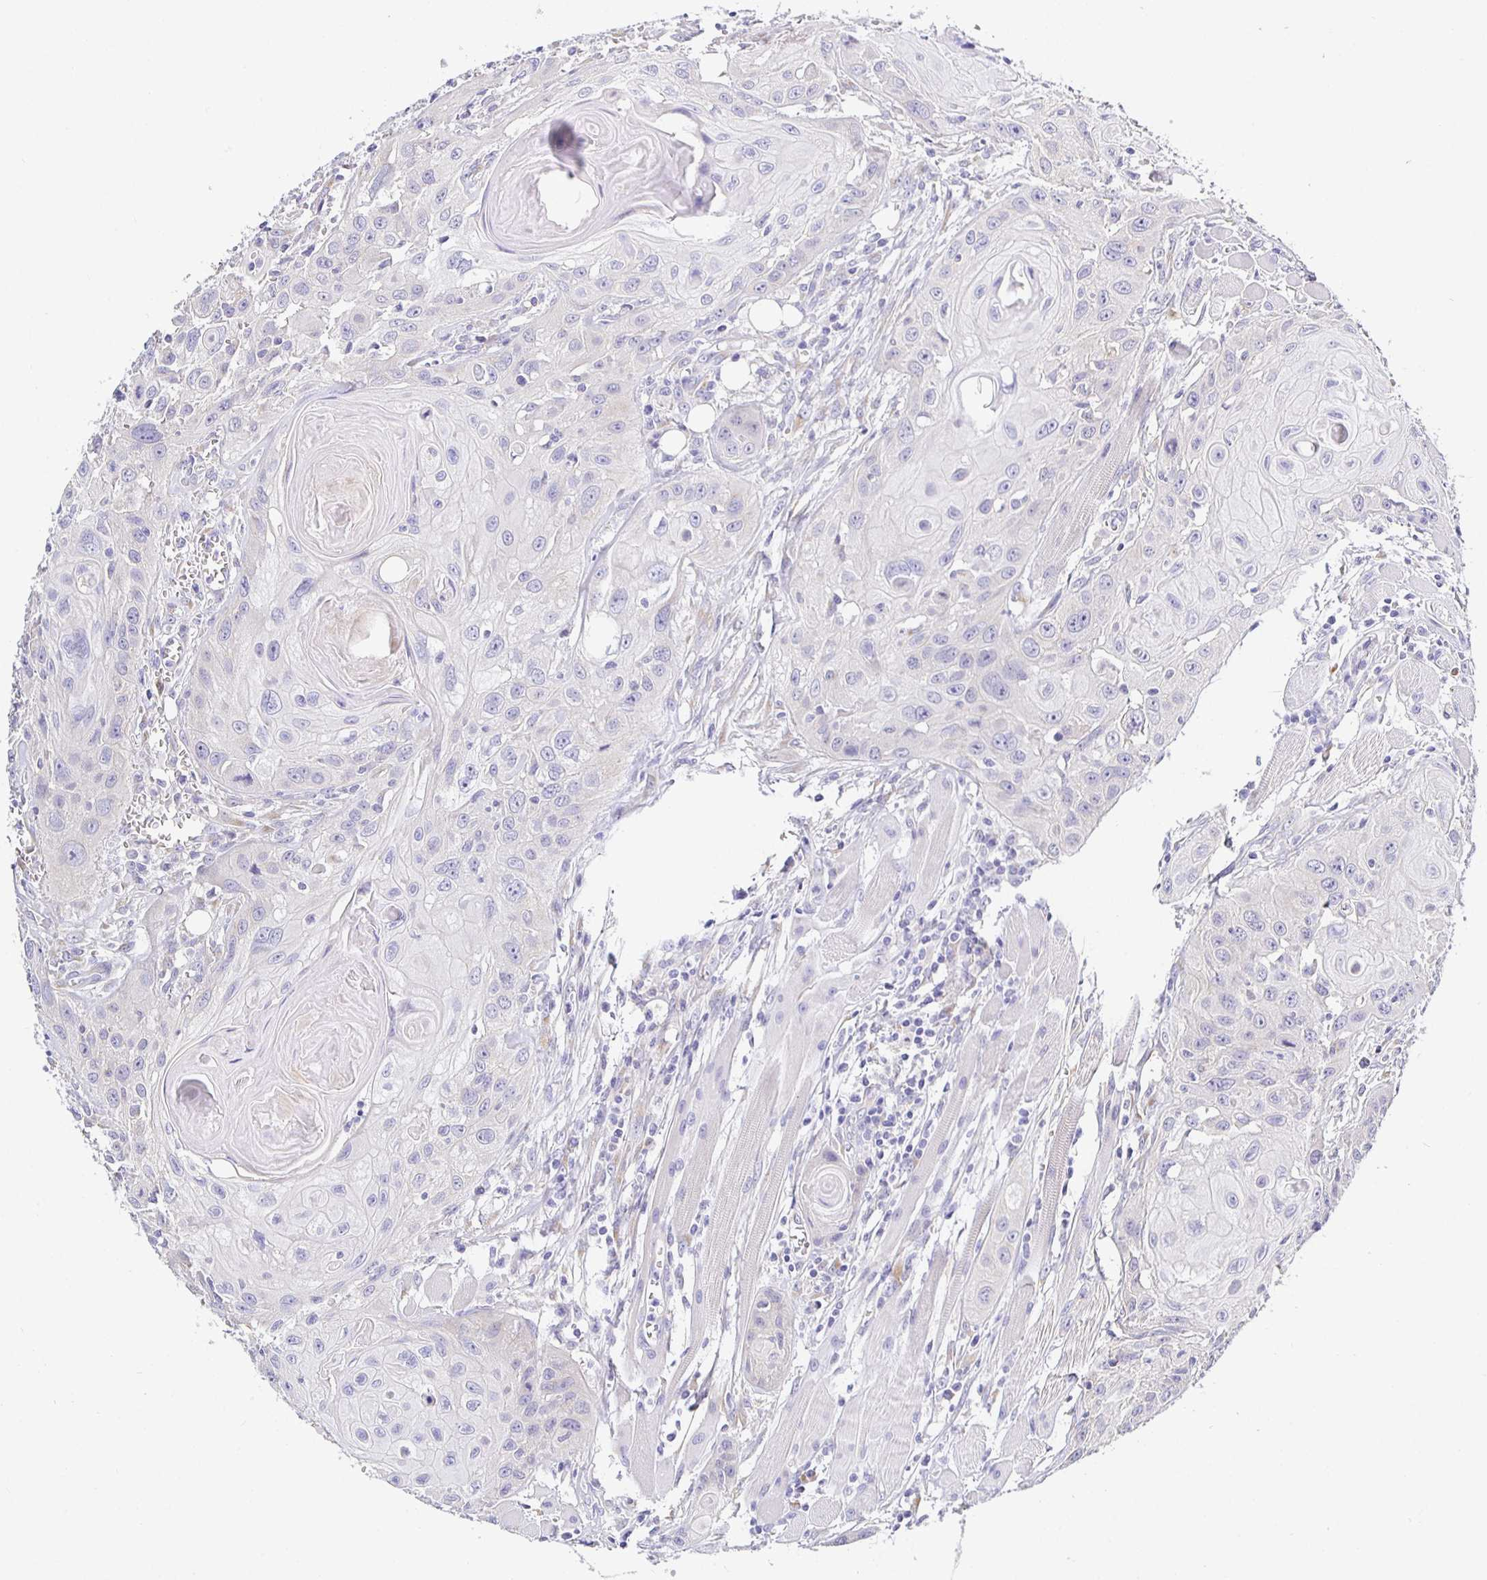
{"staining": {"intensity": "negative", "quantity": "none", "location": "none"}, "tissue": "head and neck cancer", "cell_type": "Tumor cells", "image_type": "cancer", "snomed": [{"axis": "morphology", "description": "Squamous cell carcinoma, NOS"}, {"axis": "topography", "description": "Oral tissue"}, {"axis": "topography", "description": "Head-Neck"}], "caption": "This is an immunohistochemistry (IHC) image of human head and neck cancer. There is no positivity in tumor cells.", "gene": "OPALIN", "patient": {"sex": "male", "age": 58}}